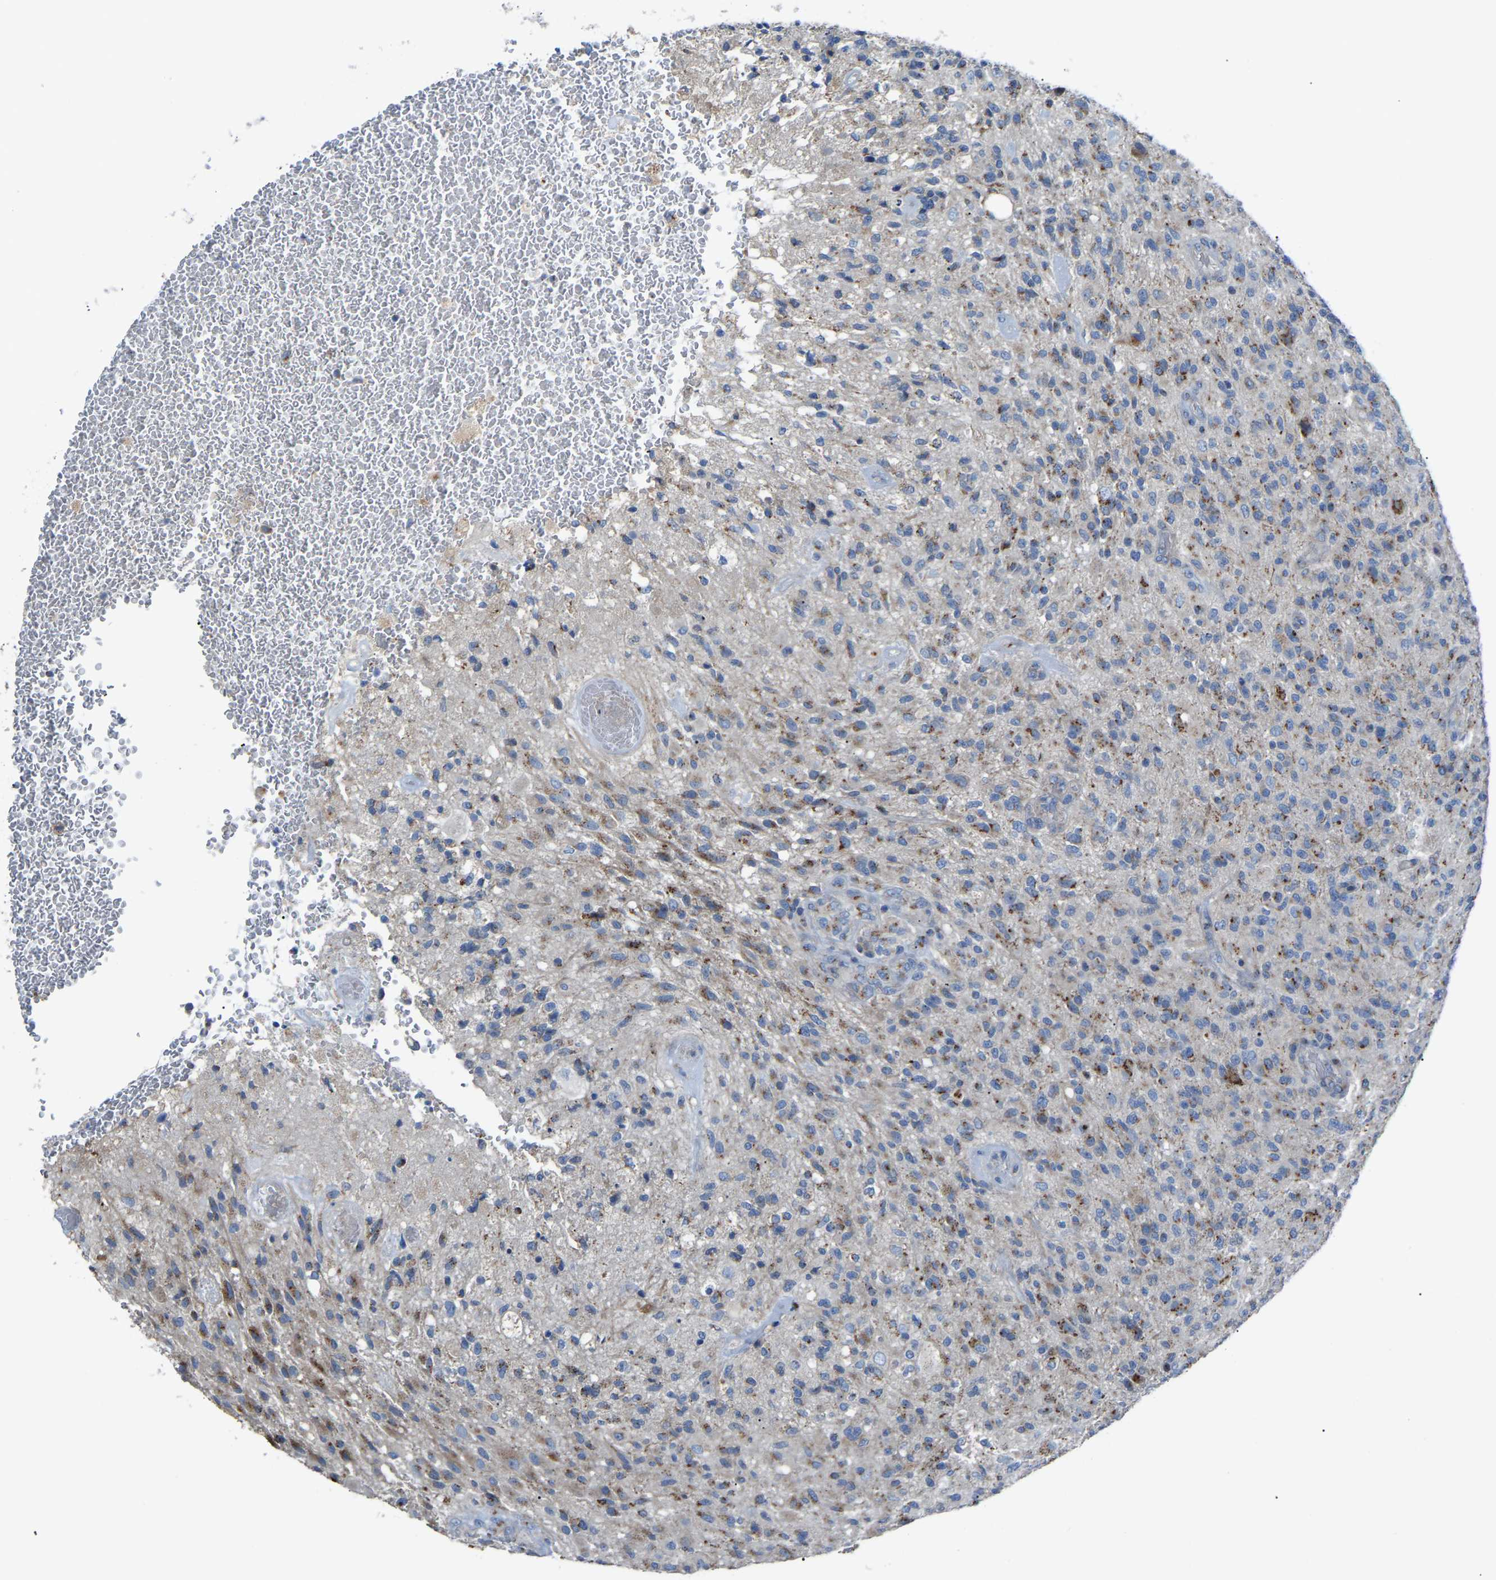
{"staining": {"intensity": "moderate", "quantity": "<25%", "location": "cytoplasmic/membranous"}, "tissue": "glioma", "cell_type": "Tumor cells", "image_type": "cancer", "snomed": [{"axis": "morphology", "description": "Glioma, malignant, High grade"}, {"axis": "topography", "description": "Brain"}], "caption": "High-grade glioma (malignant) stained with a brown dye reveals moderate cytoplasmic/membranous positive expression in about <25% of tumor cells.", "gene": "CANT1", "patient": {"sex": "male", "age": 71}}